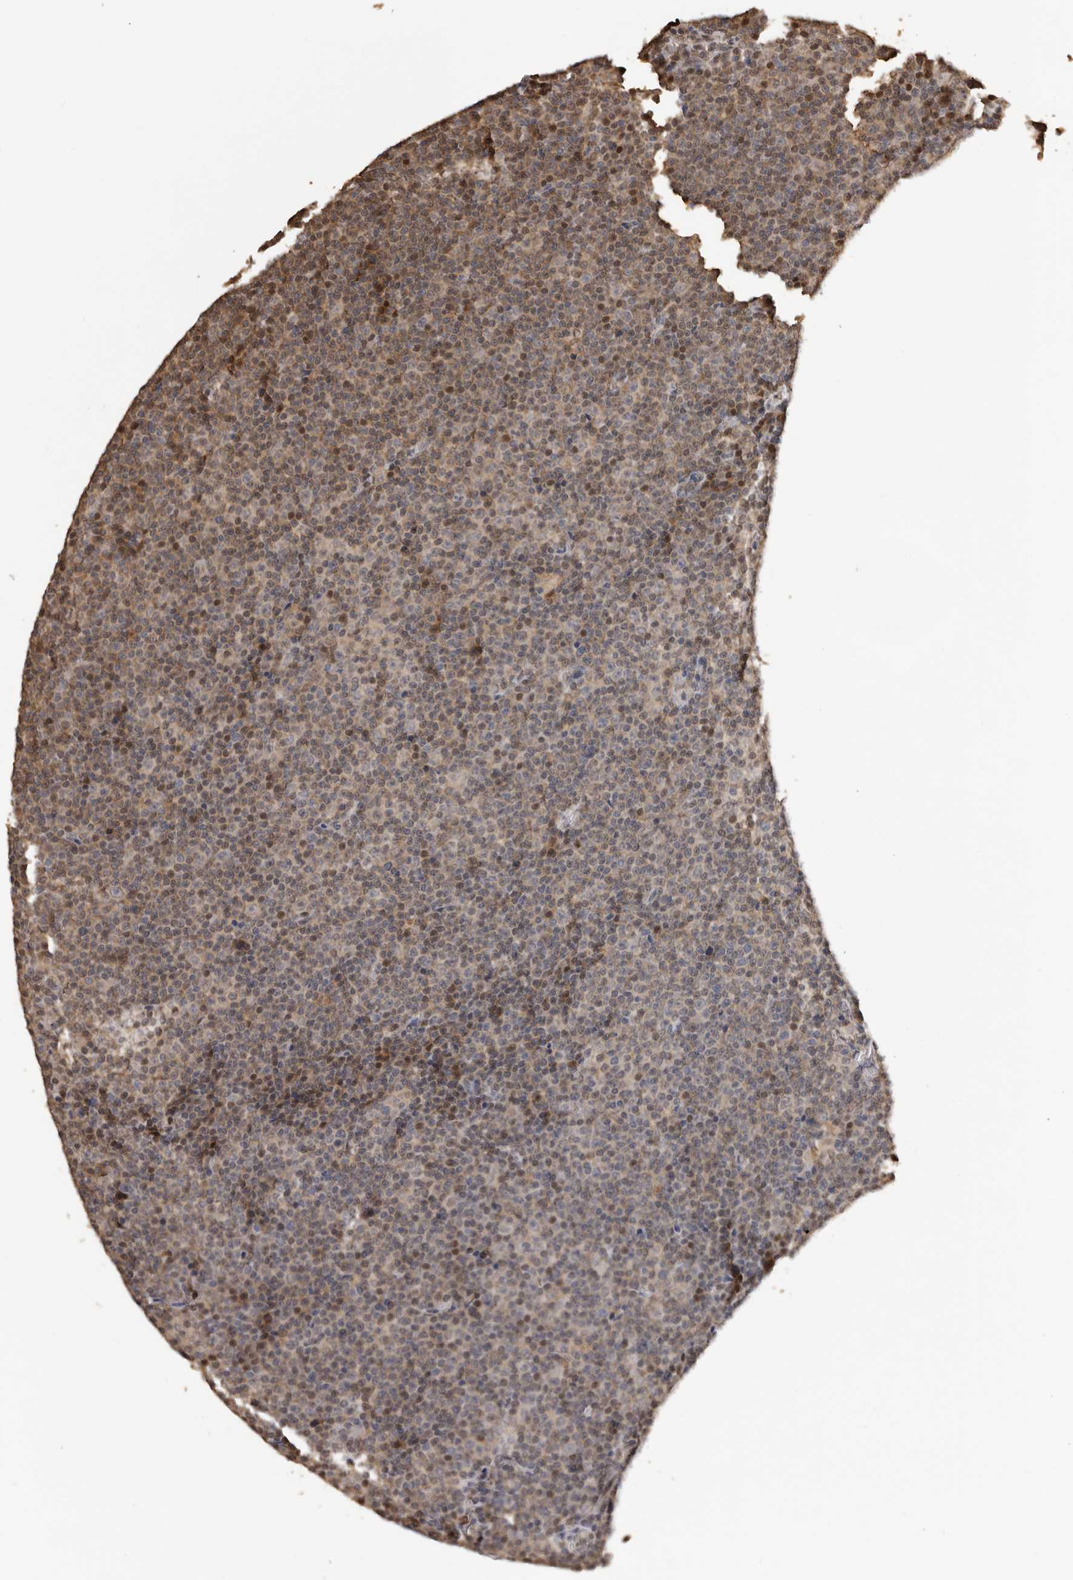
{"staining": {"intensity": "weak", "quantity": "25%-75%", "location": "cytoplasmic/membranous,nuclear"}, "tissue": "lymphoma", "cell_type": "Tumor cells", "image_type": "cancer", "snomed": [{"axis": "morphology", "description": "Malignant lymphoma, non-Hodgkin's type, Low grade"}, {"axis": "topography", "description": "Lymph node"}], "caption": "IHC (DAB (3,3'-diaminobenzidine)) staining of human lymphoma reveals weak cytoplasmic/membranous and nuclear protein positivity in about 25%-75% of tumor cells.", "gene": "KIF2B", "patient": {"sex": "female", "age": 67}}